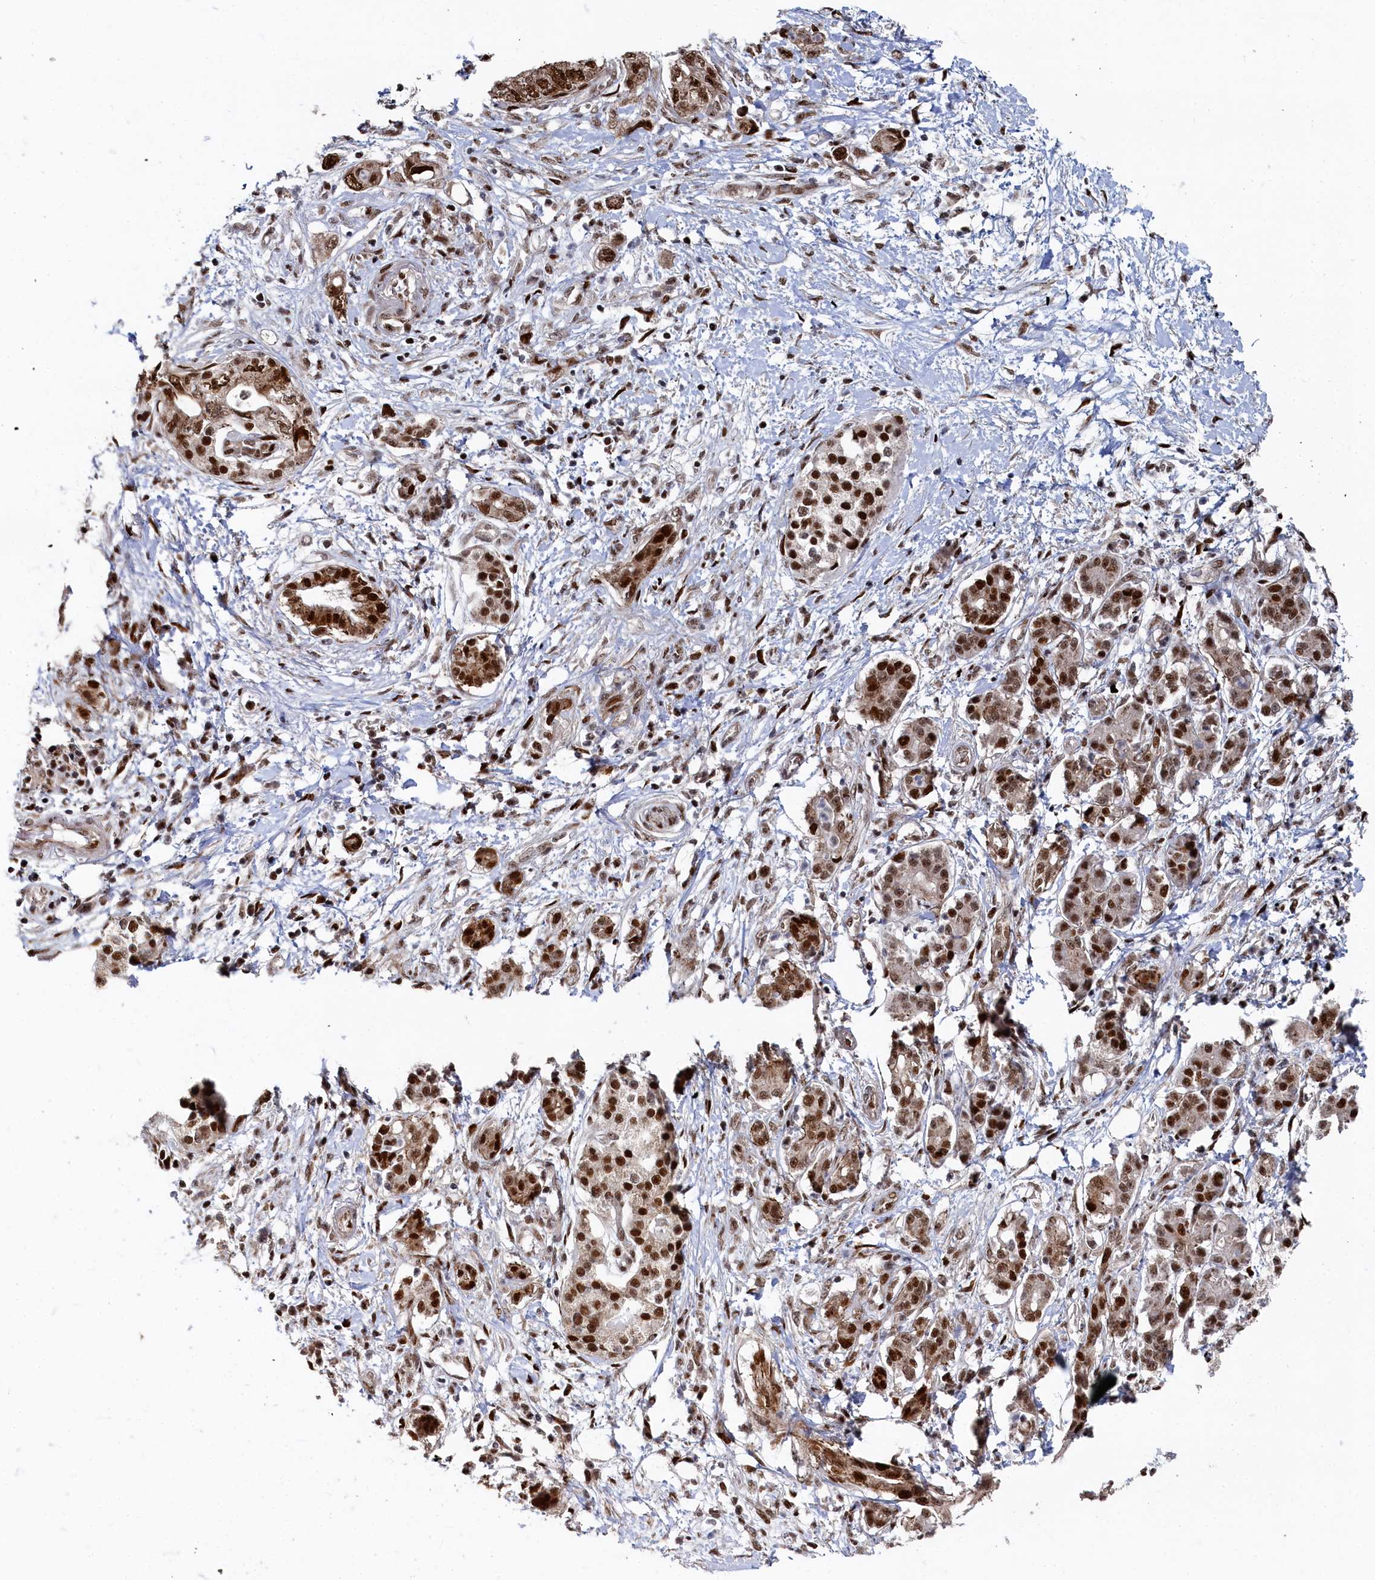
{"staining": {"intensity": "strong", "quantity": ">75%", "location": "nuclear"}, "tissue": "pancreatic cancer", "cell_type": "Tumor cells", "image_type": "cancer", "snomed": [{"axis": "morphology", "description": "Adenocarcinoma, NOS"}, {"axis": "topography", "description": "Pancreas"}], "caption": "Human adenocarcinoma (pancreatic) stained for a protein (brown) shows strong nuclear positive expression in about >75% of tumor cells.", "gene": "BUB3", "patient": {"sex": "female", "age": 73}}